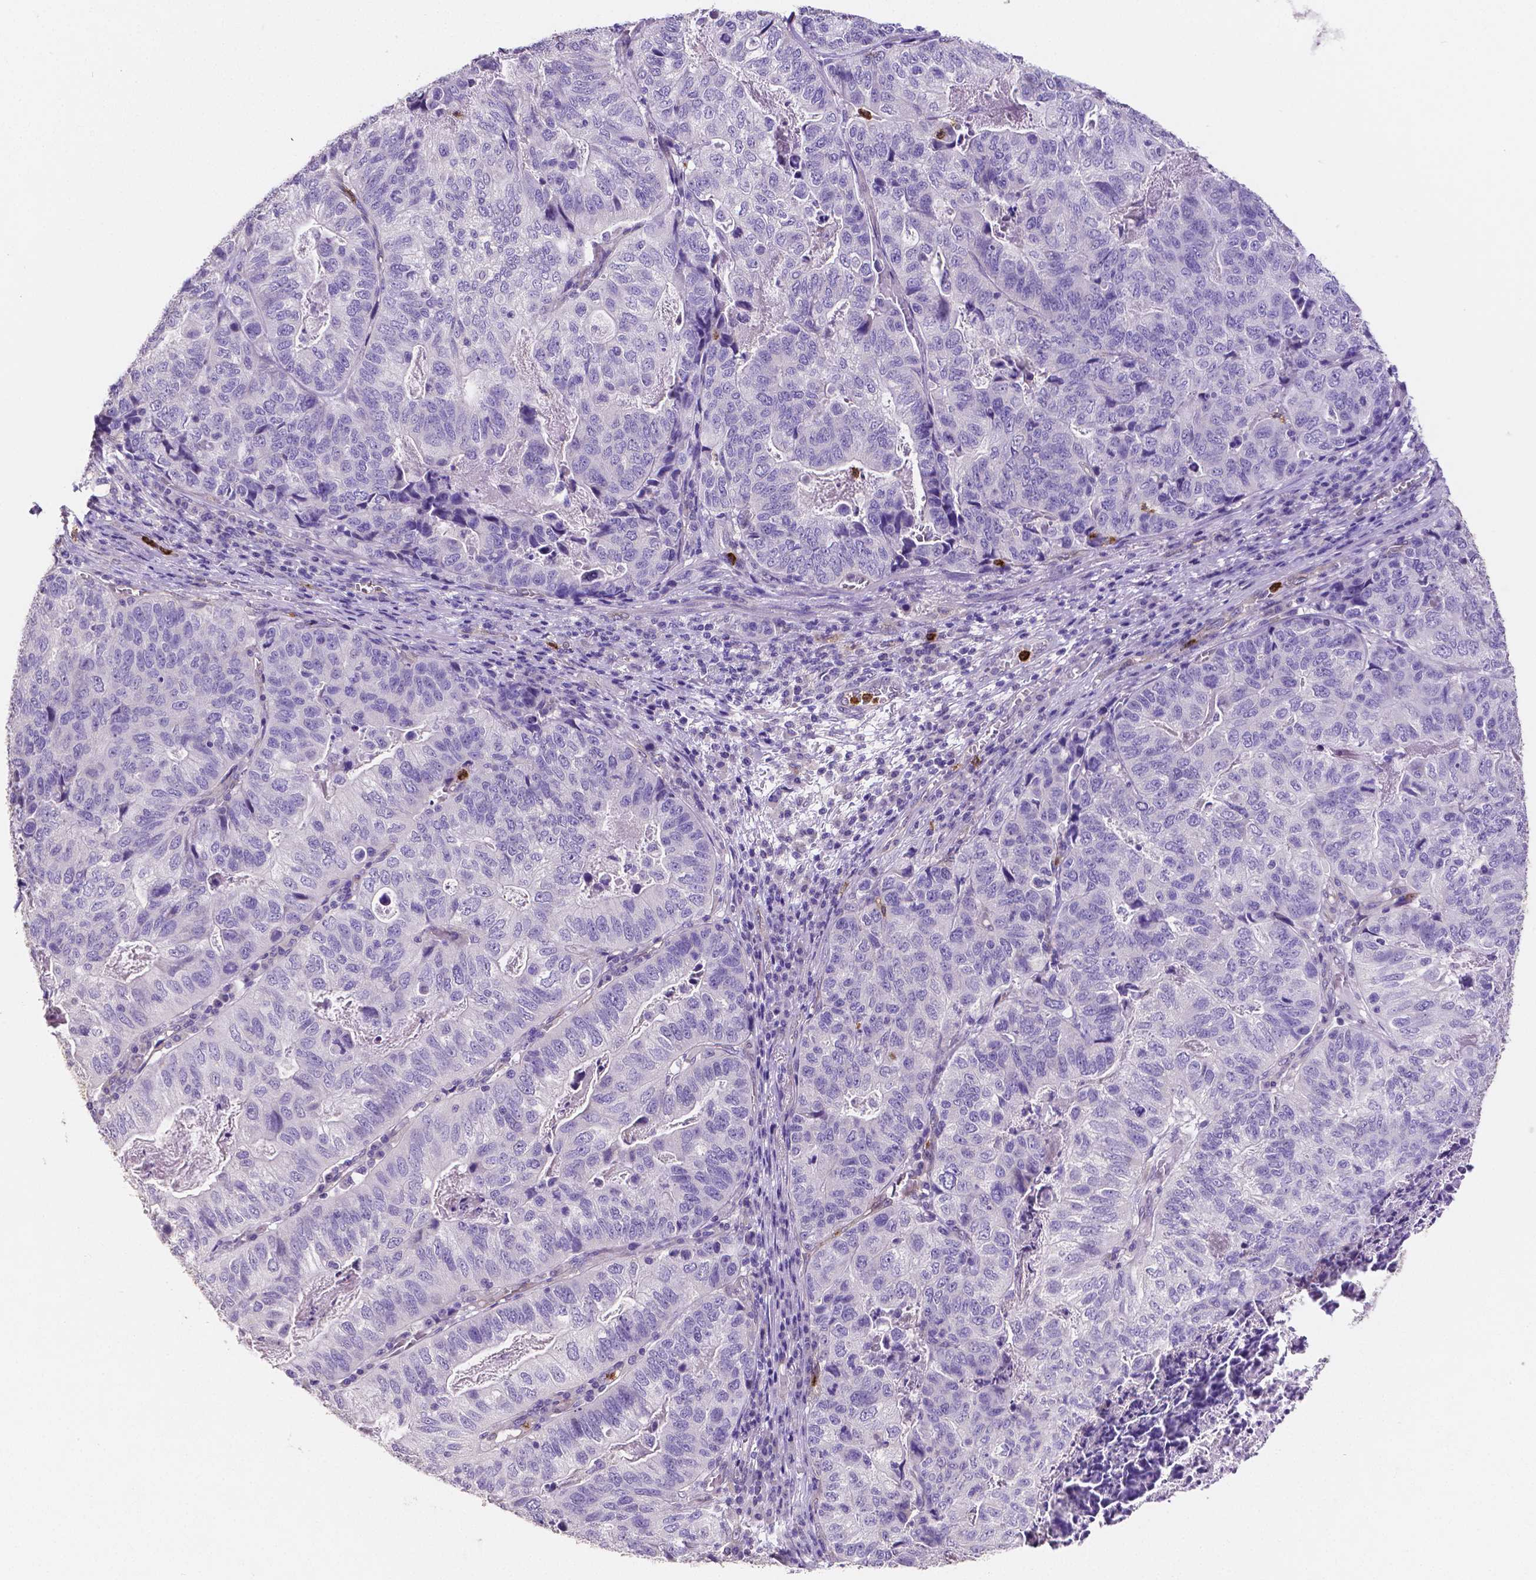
{"staining": {"intensity": "negative", "quantity": "none", "location": "none"}, "tissue": "stomach cancer", "cell_type": "Tumor cells", "image_type": "cancer", "snomed": [{"axis": "morphology", "description": "Adenocarcinoma, NOS"}, {"axis": "topography", "description": "Stomach, upper"}], "caption": "The immunohistochemistry image has no significant expression in tumor cells of stomach adenocarcinoma tissue.", "gene": "MMP9", "patient": {"sex": "female", "age": 67}}